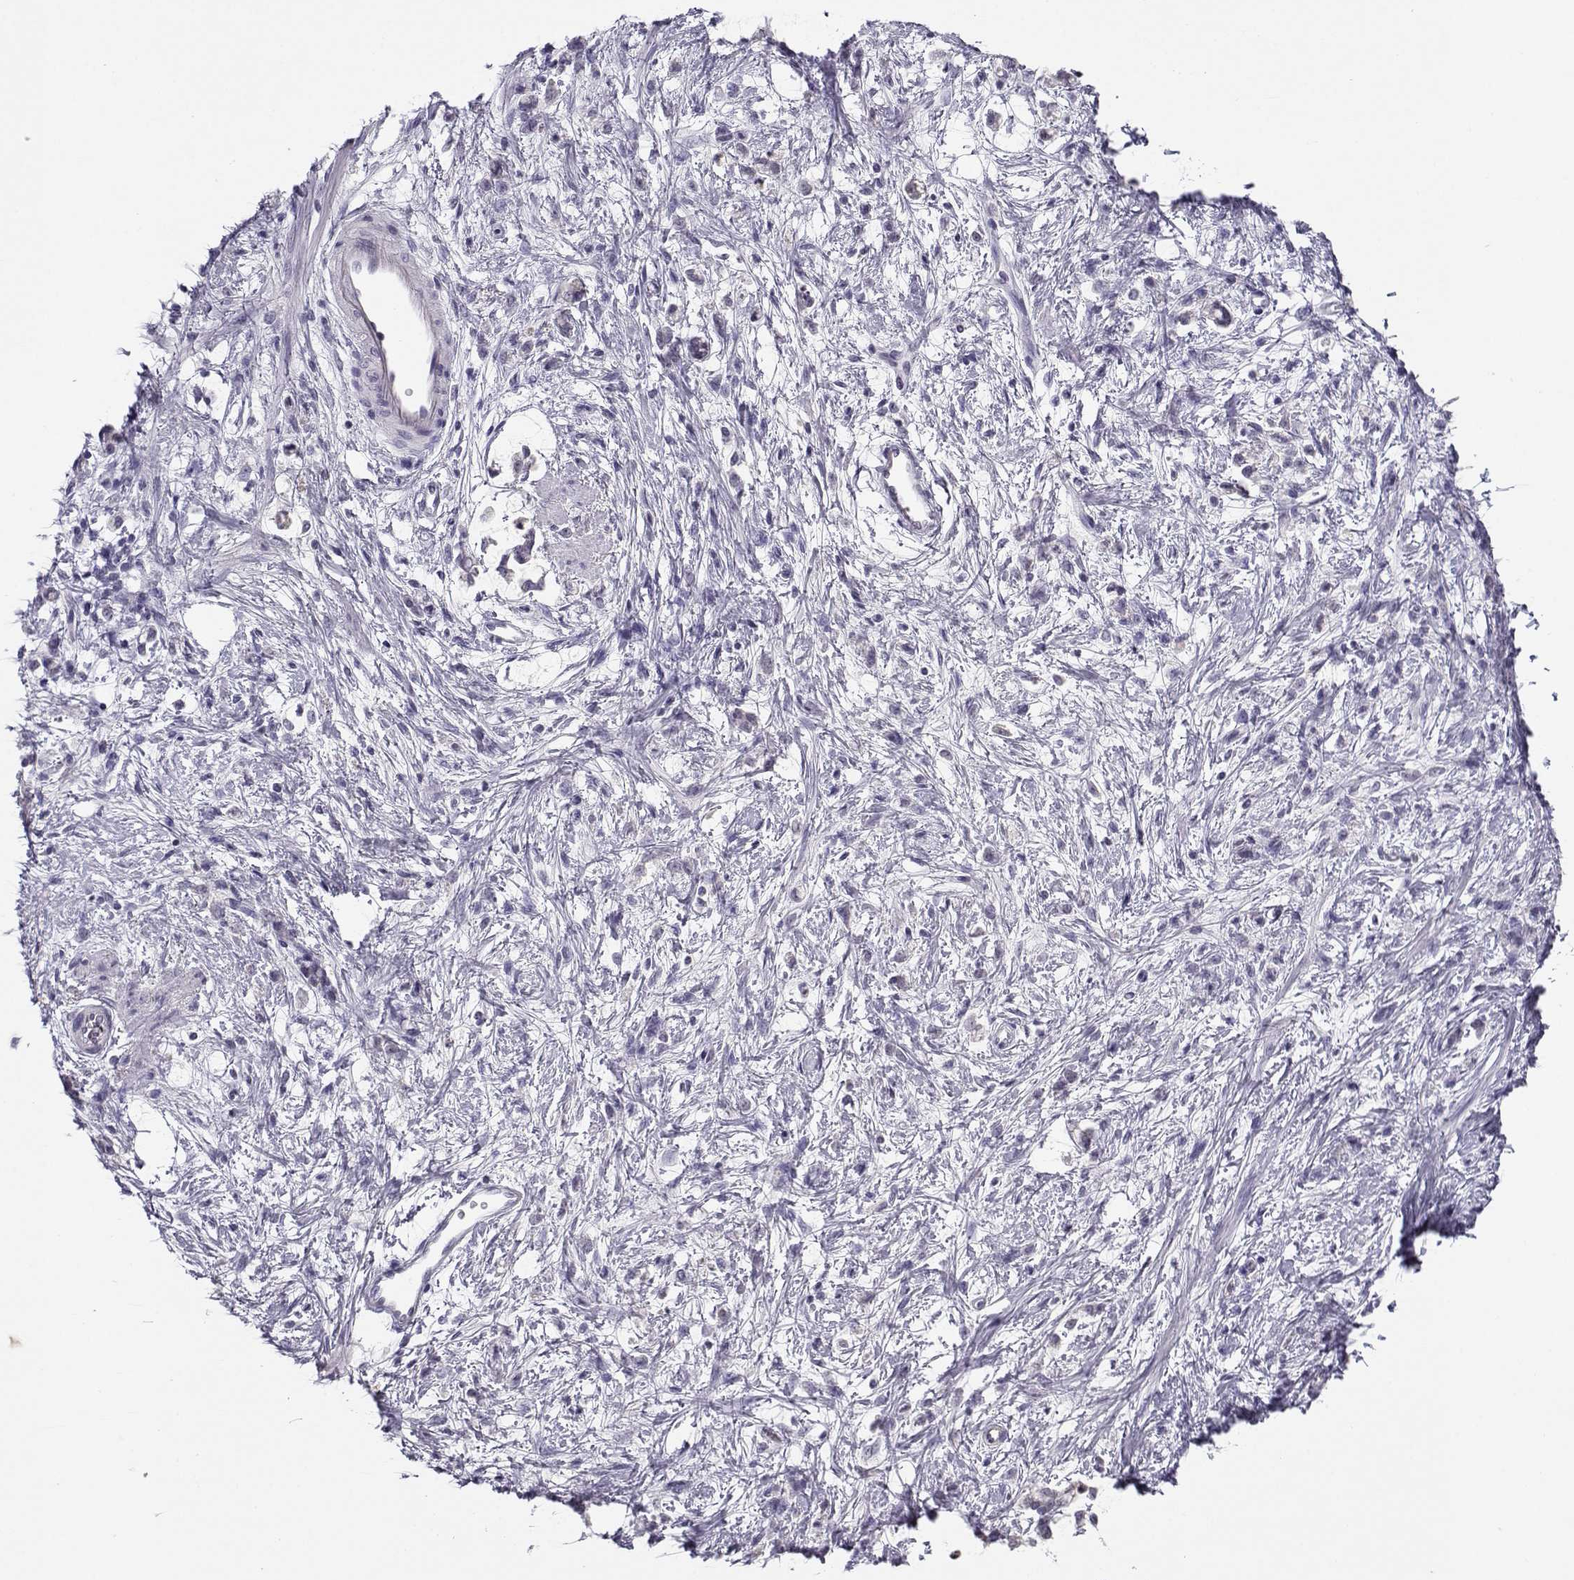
{"staining": {"intensity": "negative", "quantity": "none", "location": "none"}, "tissue": "stomach cancer", "cell_type": "Tumor cells", "image_type": "cancer", "snomed": [{"axis": "morphology", "description": "Adenocarcinoma, NOS"}, {"axis": "topography", "description": "Stomach"}], "caption": "This is a photomicrograph of immunohistochemistry staining of stomach cancer, which shows no positivity in tumor cells. (DAB immunohistochemistry visualized using brightfield microscopy, high magnification).", "gene": "CFAP77", "patient": {"sex": "female", "age": 60}}